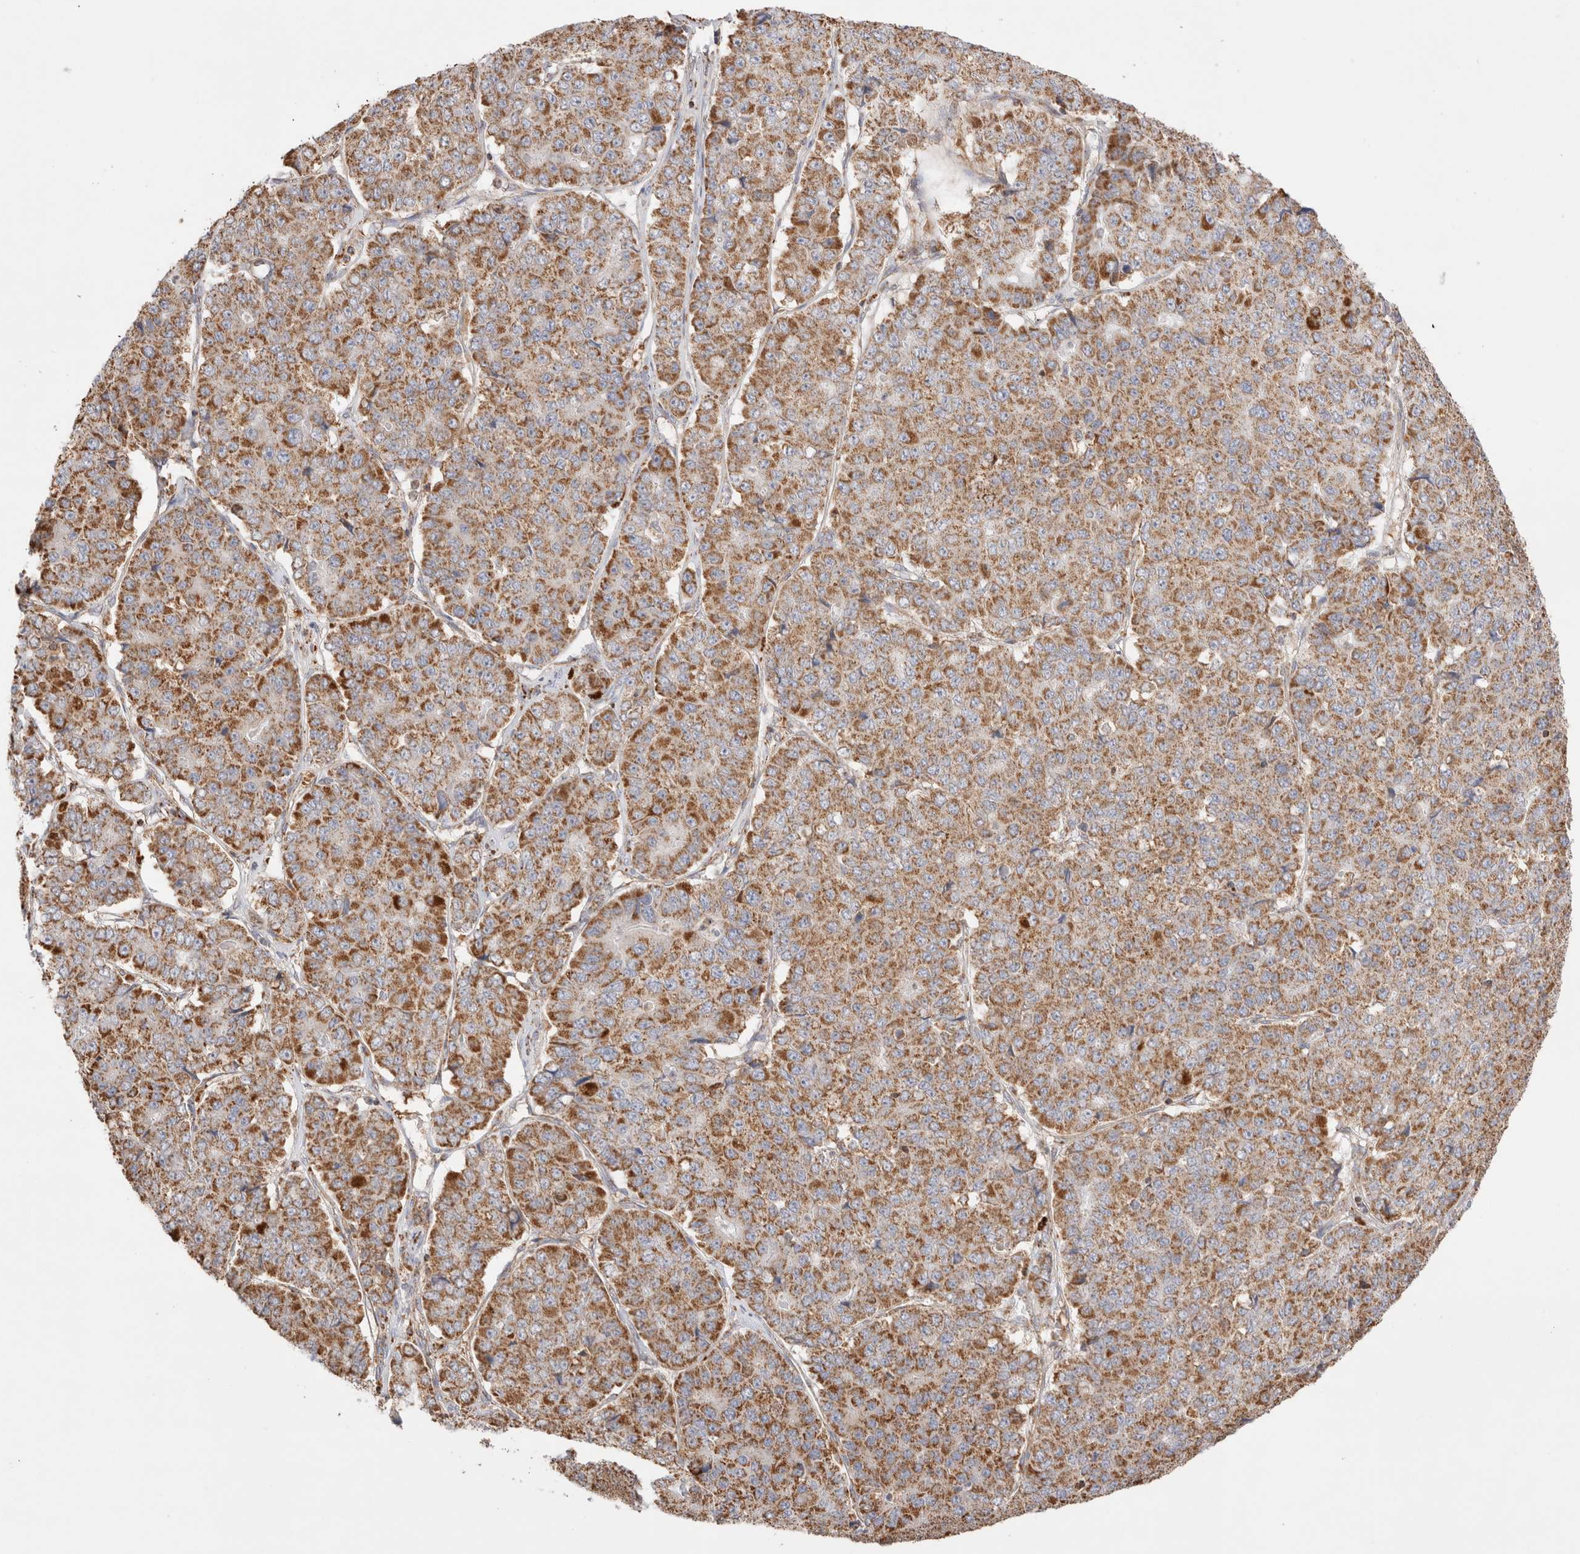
{"staining": {"intensity": "moderate", "quantity": ">75%", "location": "cytoplasmic/membranous"}, "tissue": "pancreatic cancer", "cell_type": "Tumor cells", "image_type": "cancer", "snomed": [{"axis": "morphology", "description": "Adenocarcinoma, NOS"}, {"axis": "topography", "description": "Pancreas"}], "caption": "Protein expression by immunohistochemistry exhibits moderate cytoplasmic/membranous positivity in about >75% of tumor cells in pancreatic cancer. The staining is performed using DAB brown chromogen to label protein expression. The nuclei are counter-stained blue using hematoxylin.", "gene": "TMPPE", "patient": {"sex": "male", "age": 50}}